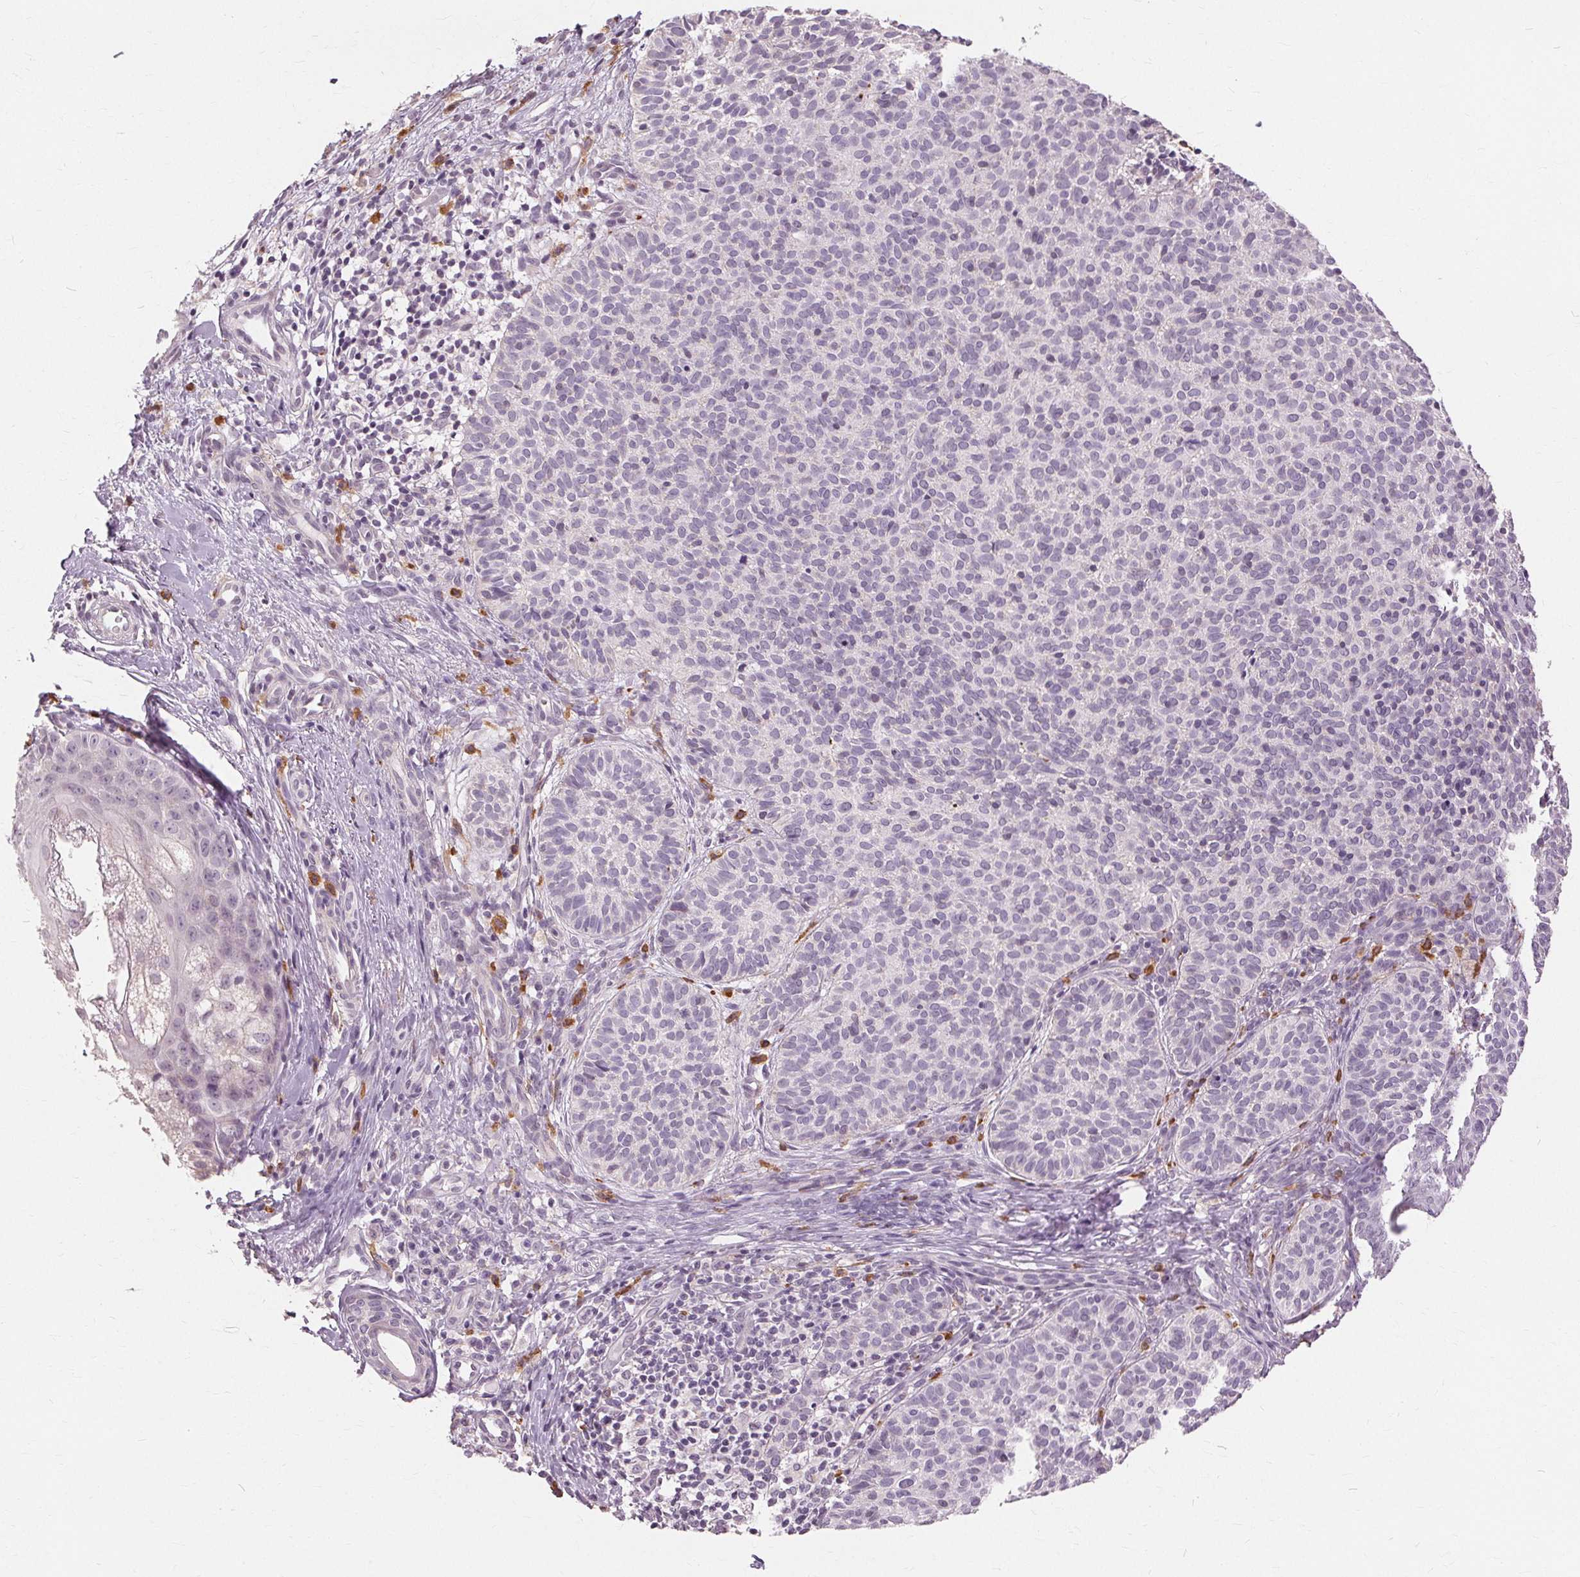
{"staining": {"intensity": "negative", "quantity": "none", "location": "none"}, "tissue": "skin cancer", "cell_type": "Tumor cells", "image_type": "cancer", "snomed": [{"axis": "morphology", "description": "Basal cell carcinoma"}, {"axis": "topography", "description": "Skin"}], "caption": "An IHC histopathology image of skin basal cell carcinoma is shown. There is no staining in tumor cells of skin basal cell carcinoma. The staining is performed using DAB (3,3'-diaminobenzidine) brown chromogen with nuclei counter-stained in using hematoxylin.", "gene": "SIGLEC6", "patient": {"sex": "male", "age": 57}}